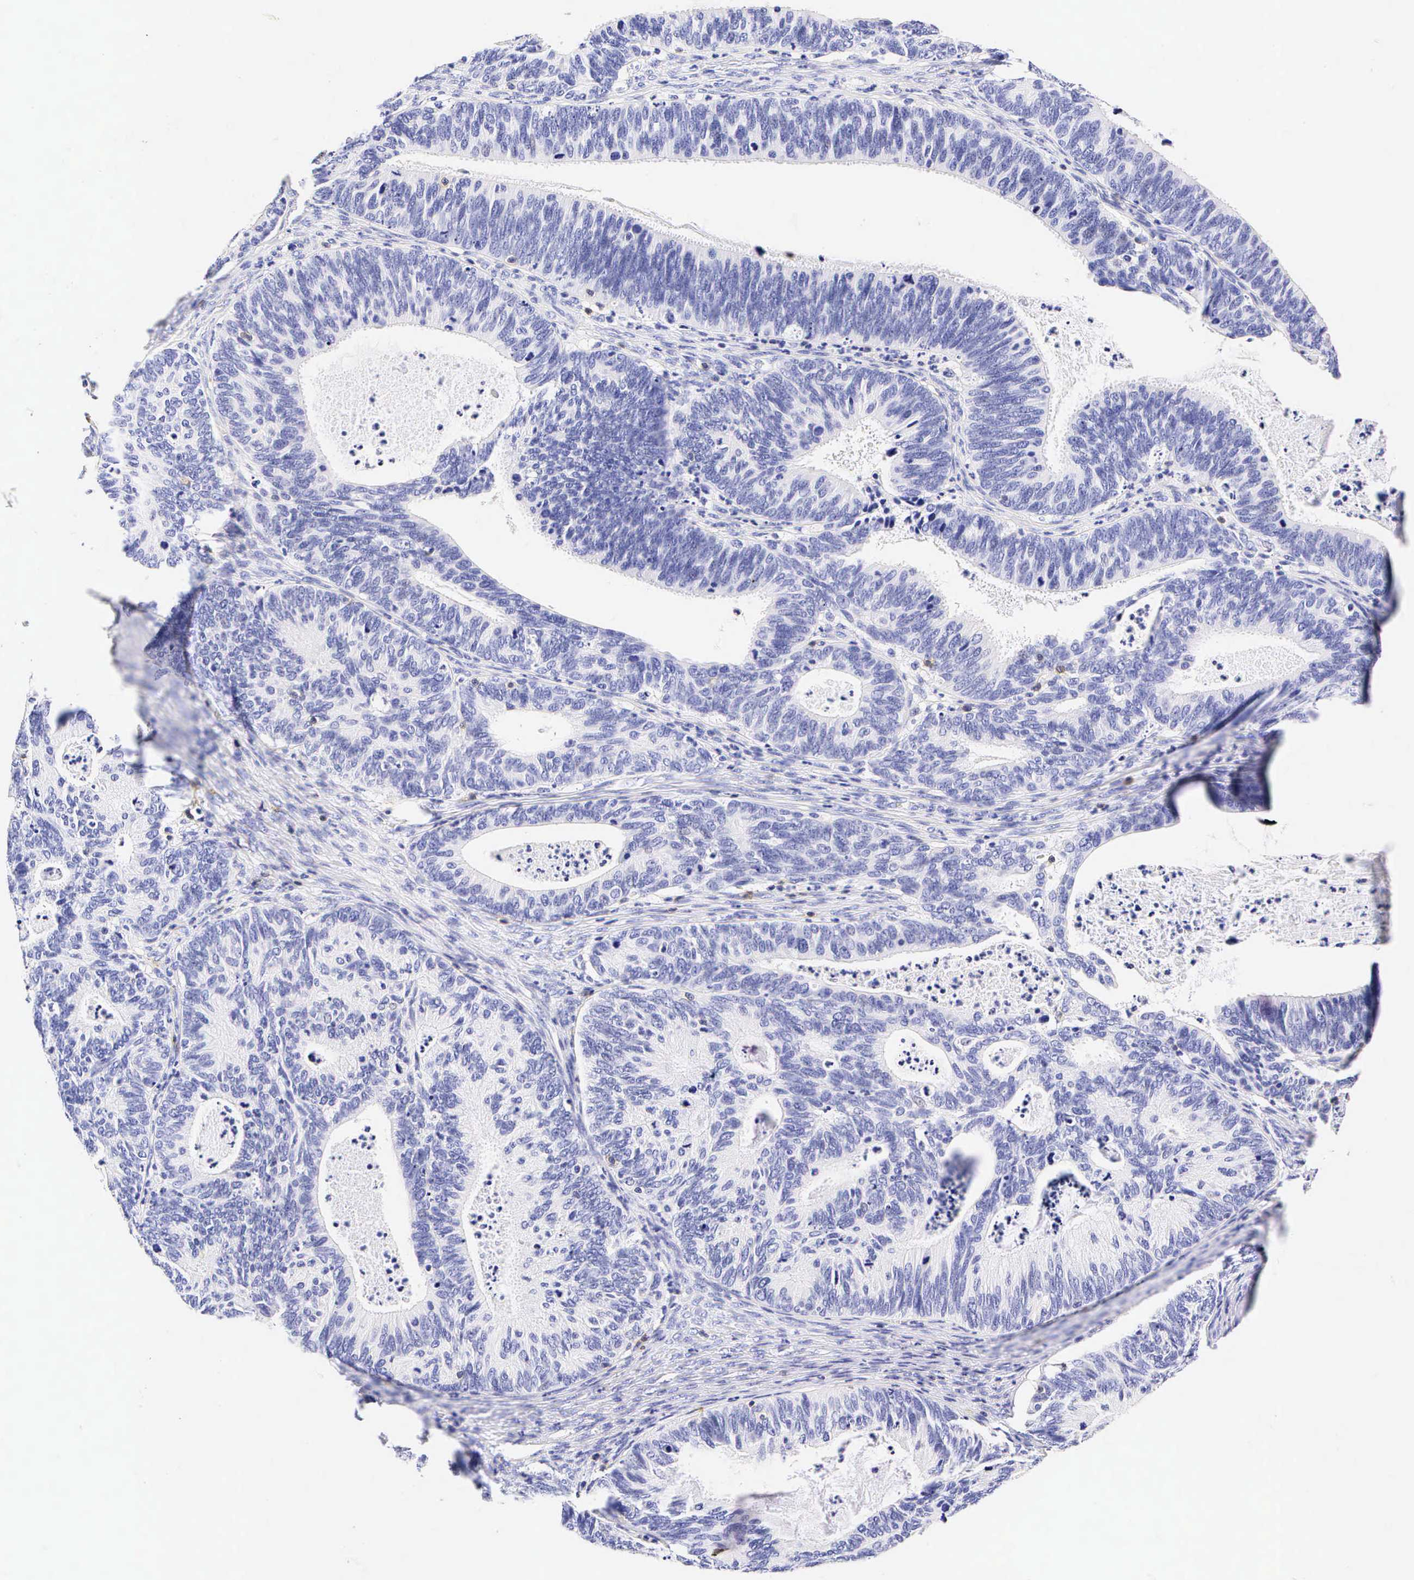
{"staining": {"intensity": "negative", "quantity": "none", "location": "none"}, "tissue": "ovarian cancer", "cell_type": "Tumor cells", "image_type": "cancer", "snomed": [{"axis": "morphology", "description": "Carcinoma, endometroid"}, {"axis": "topography", "description": "Ovary"}], "caption": "Immunohistochemical staining of human ovarian cancer (endometroid carcinoma) displays no significant expression in tumor cells.", "gene": "CD3E", "patient": {"sex": "female", "age": 52}}